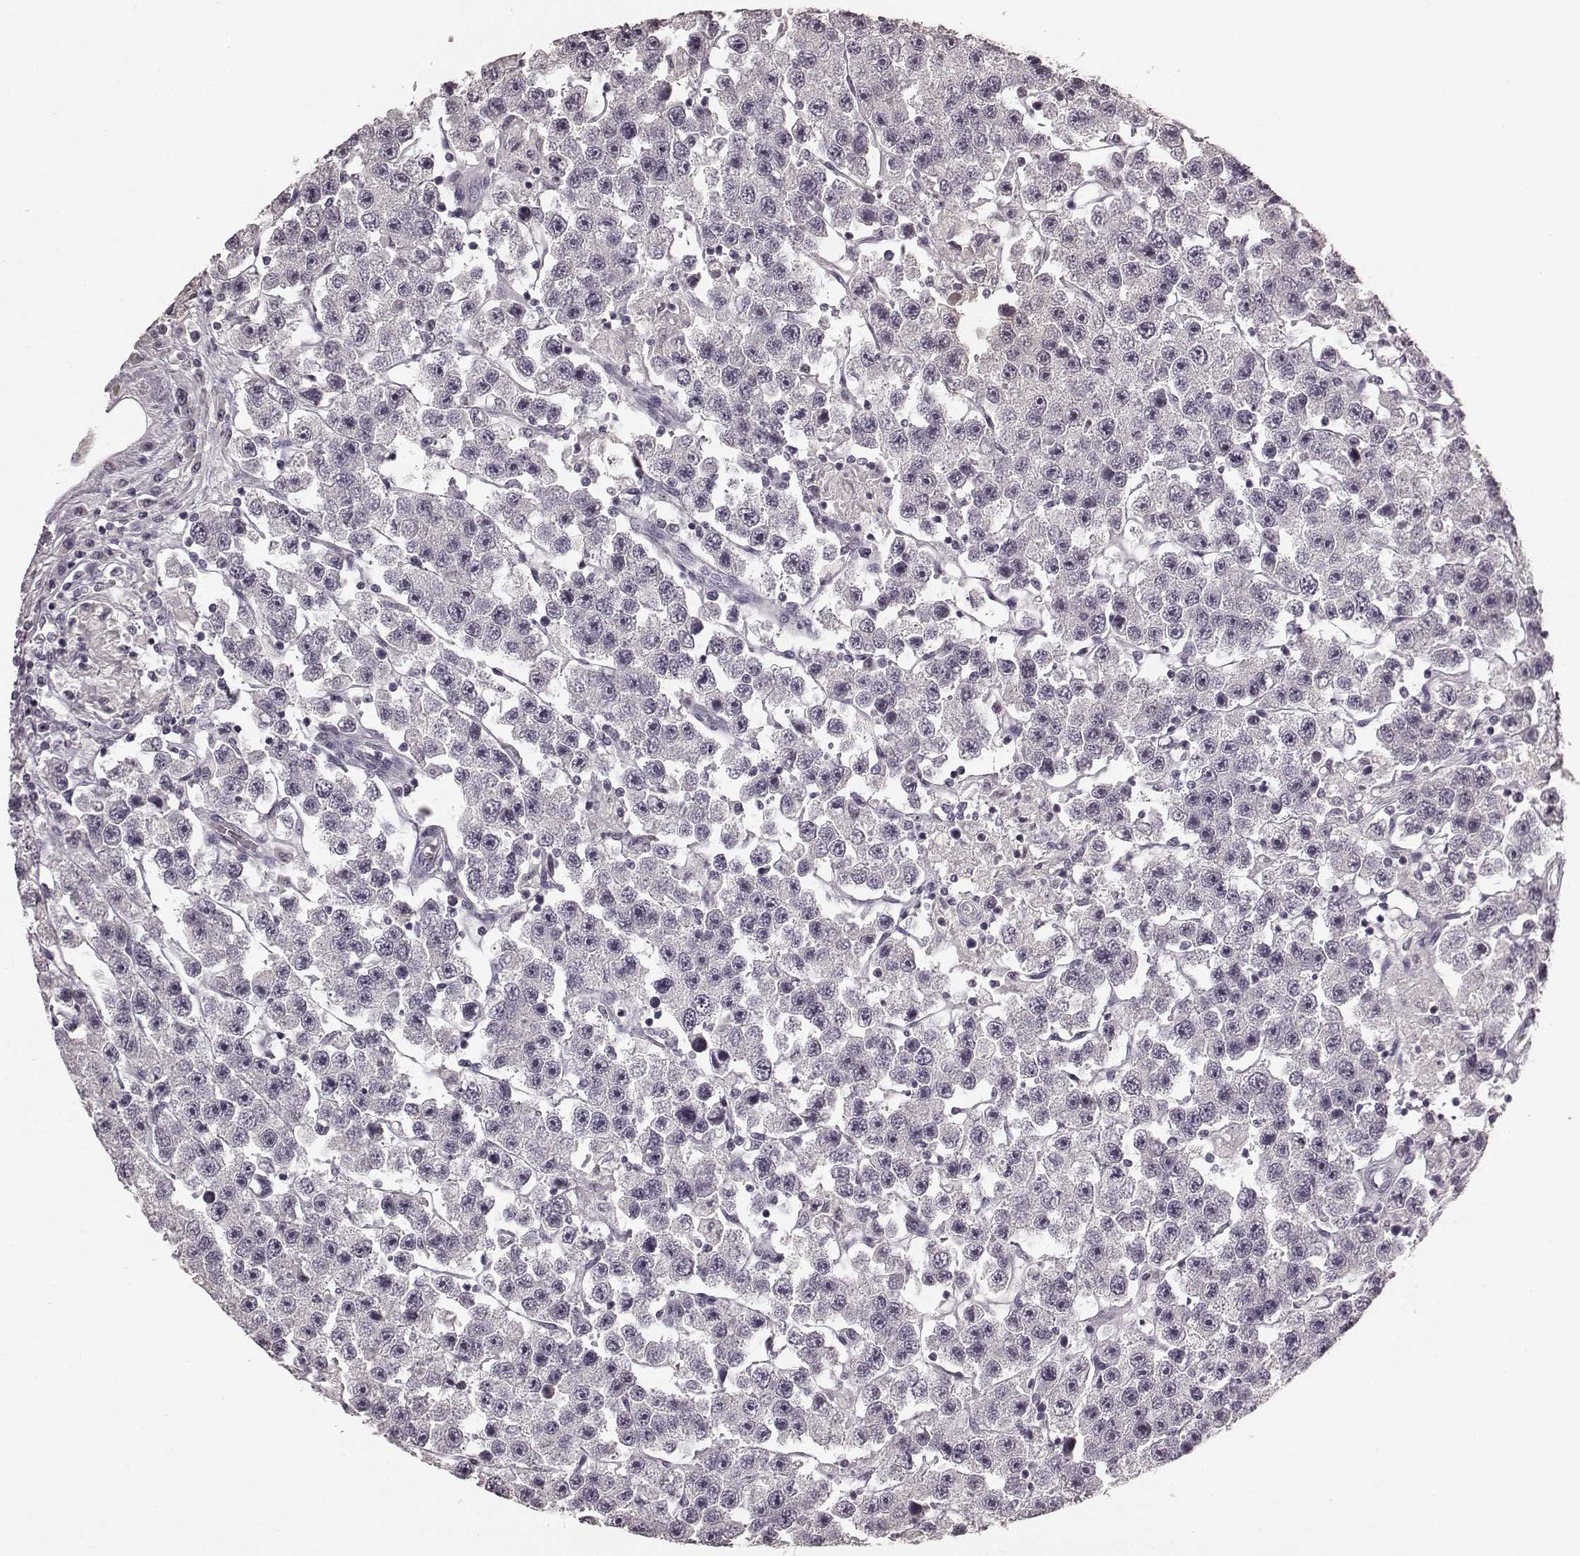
{"staining": {"intensity": "negative", "quantity": "none", "location": "none"}, "tissue": "testis cancer", "cell_type": "Tumor cells", "image_type": "cancer", "snomed": [{"axis": "morphology", "description": "Seminoma, NOS"}, {"axis": "topography", "description": "Testis"}], "caption": "This is a histopathology image of immunohistochemistry staining of testis cancer (seminoma), which shows no expression in tumor cells.", "gene": "RIT2", "patient": {"sex": "male", "age": 45}}